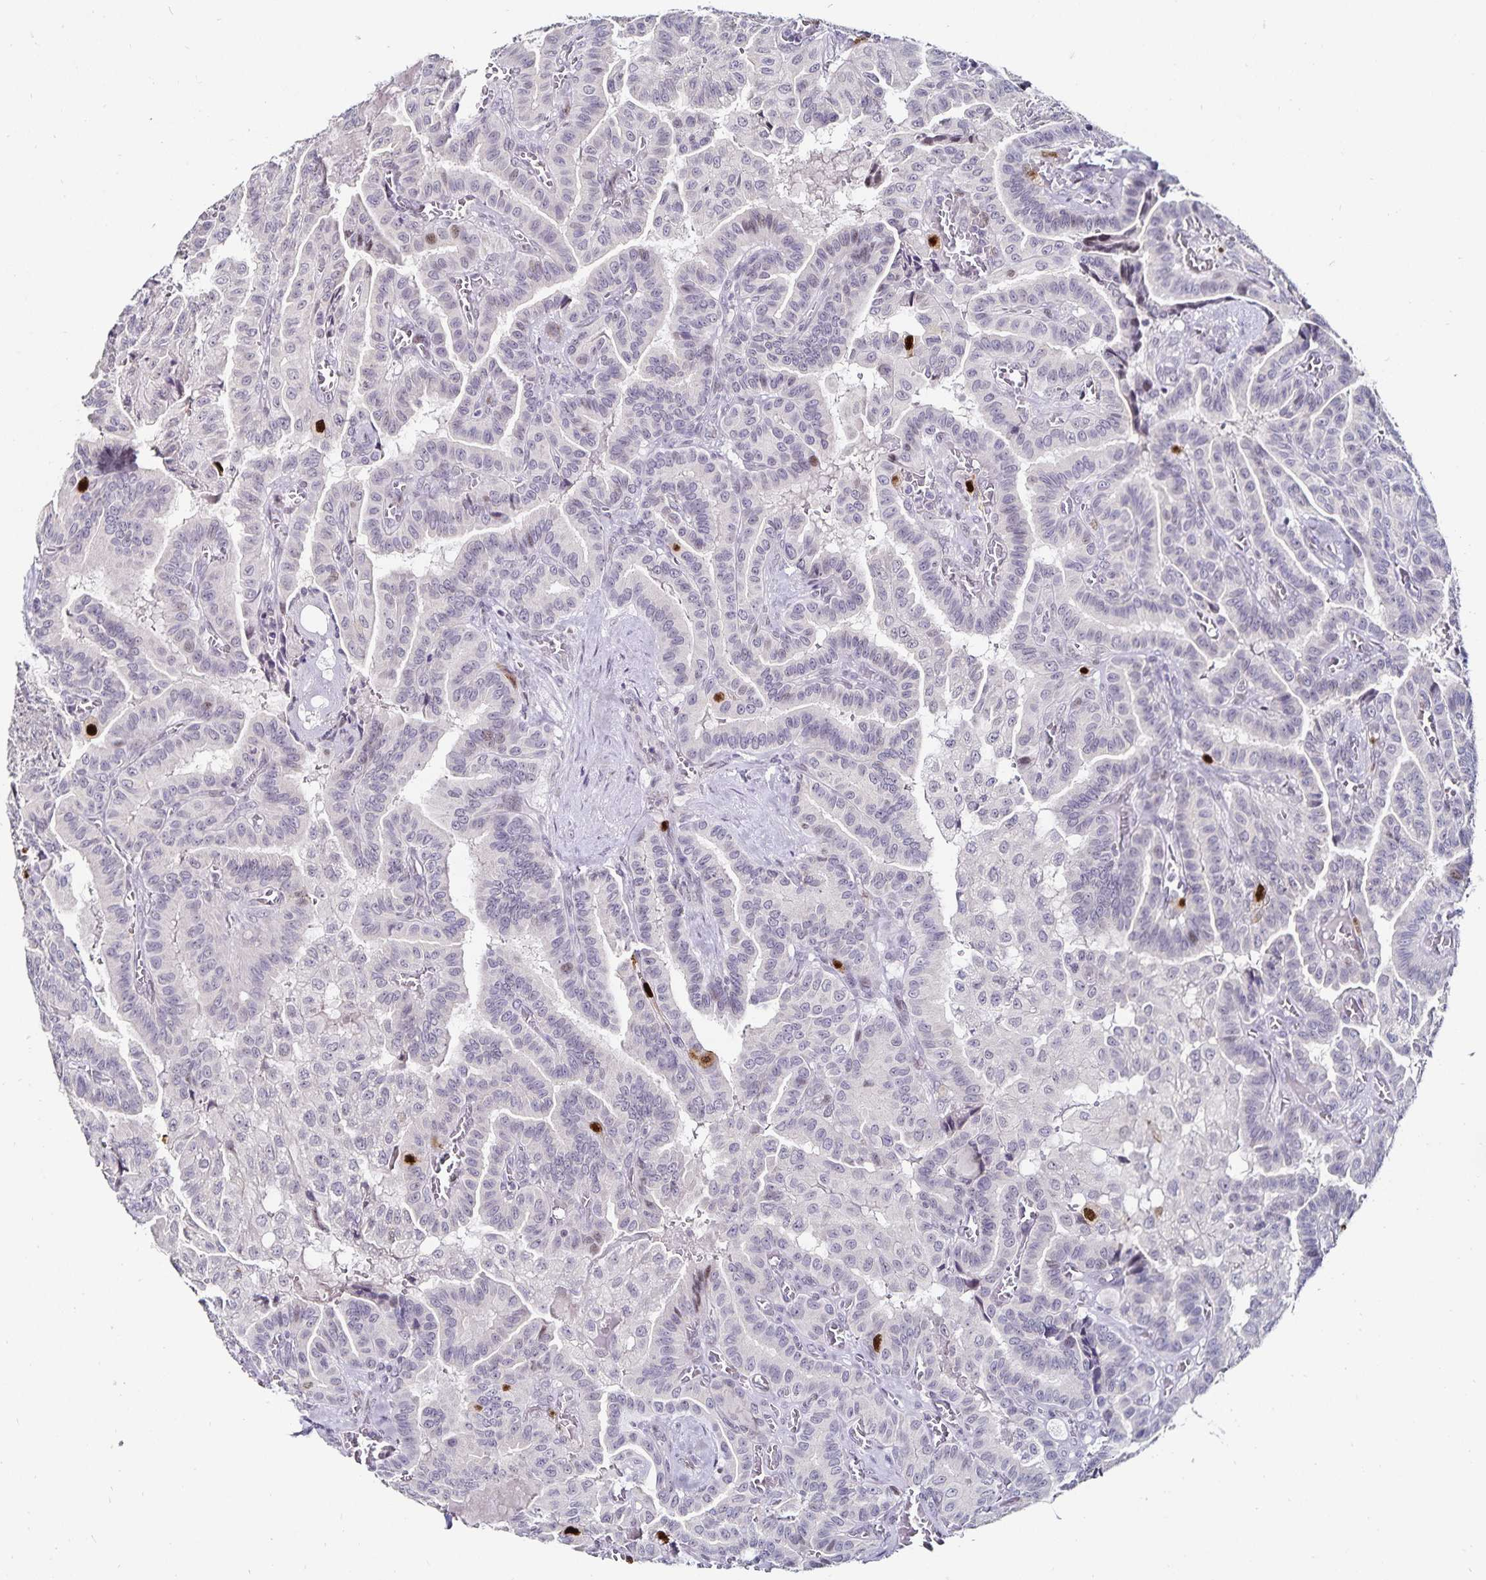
{"staining": {"intensity": "strong", "quantity": "<25%", "location": "nuclear"}, "tissue": "thyroid cancer", "cell_type": "Tumor cells", "image_type": "cancer", "snomed": [{"axis": "morphology", "description": "Papillary adenocarcinoma, NOS"}, {"axis": "morphology", "description": "Papillary adenoma metastatic"}, {"axis": "topography", "description": "Thyroid gland"}], "caption": "Tumor cells show medium levels of strong nuclear positivity in about <25% of cells in human thyroid papillary adenocarcinoma.", "gene": "ANLN", "patient": {"sex": "male", "age": 87}}